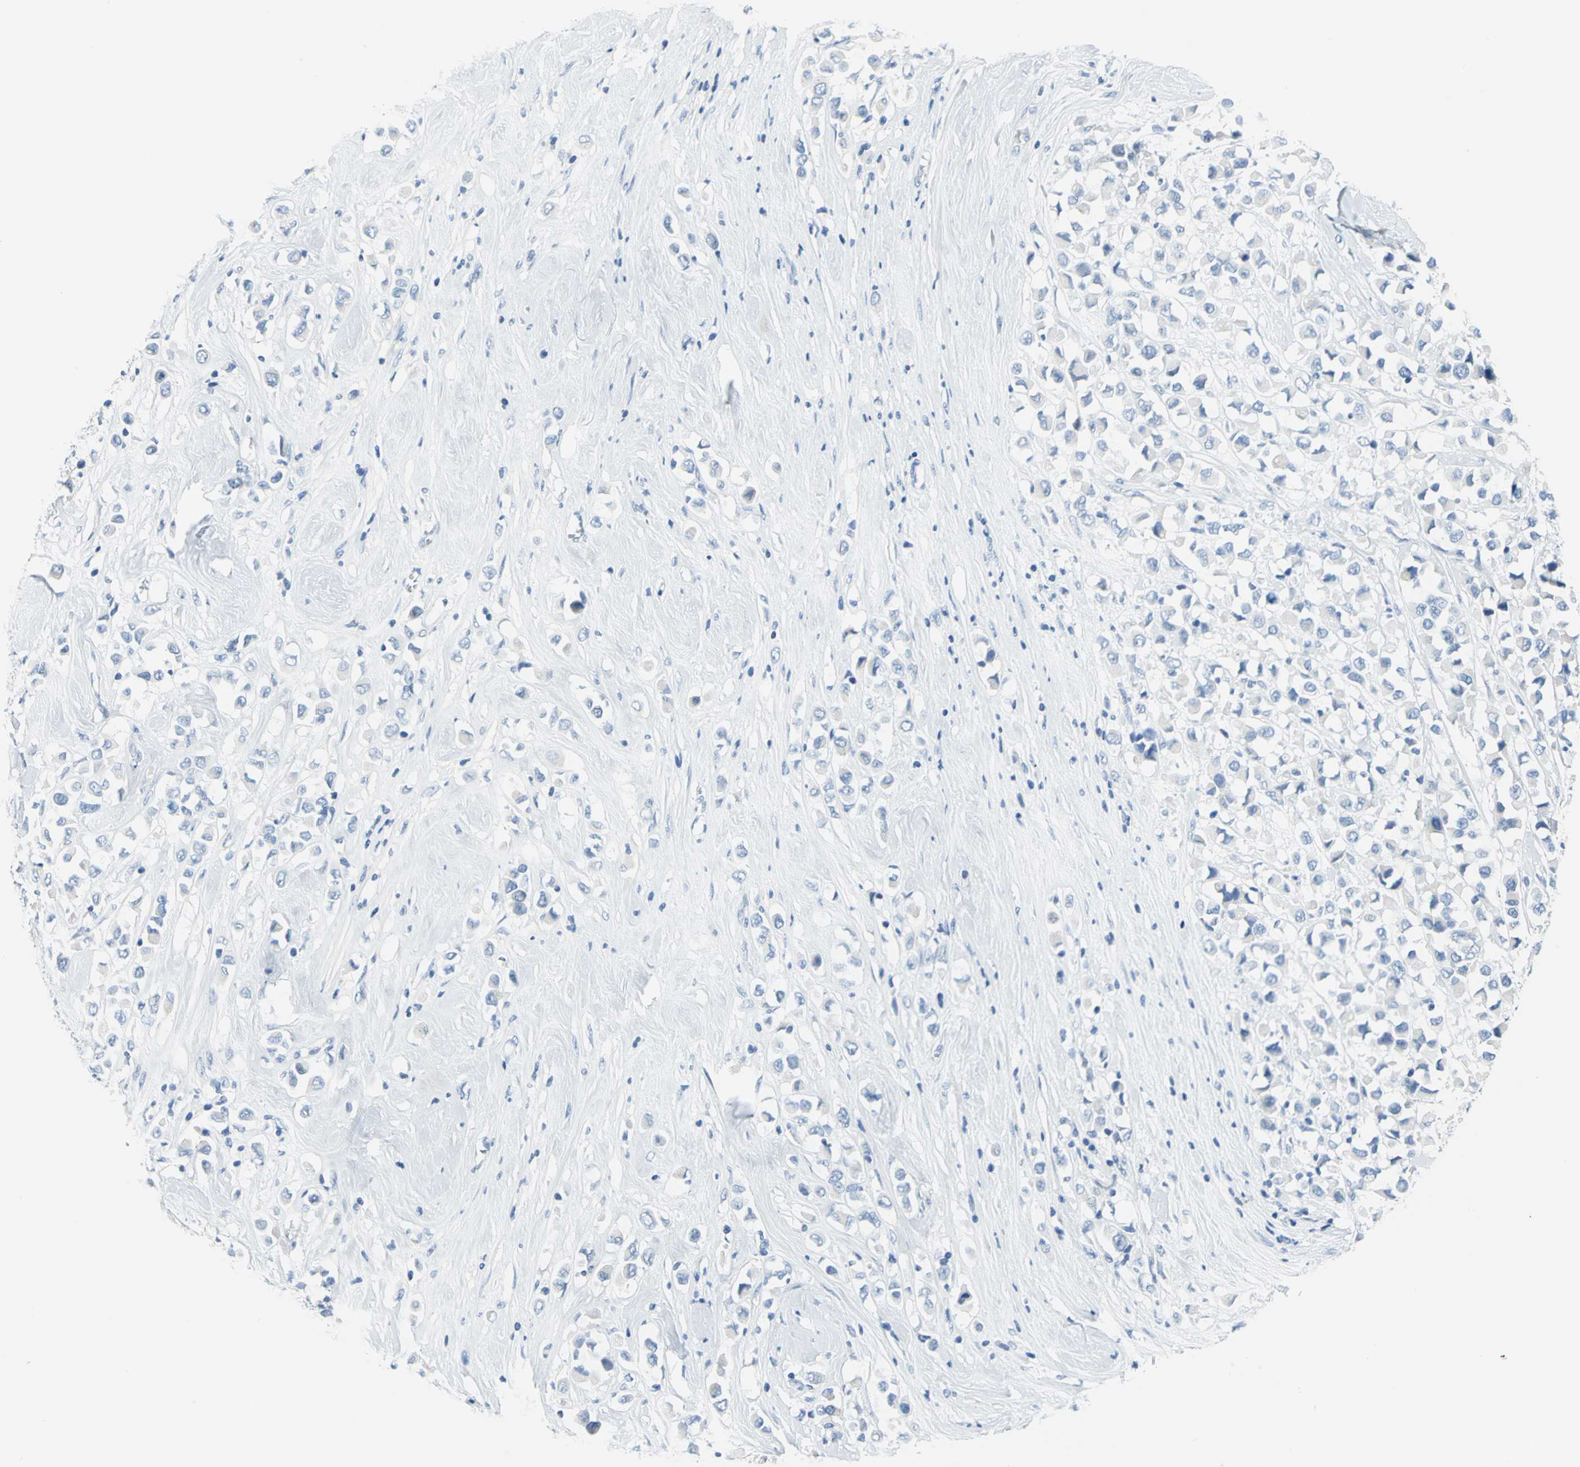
{"staining": {"intensity": "negative", "quantity": "none", "location": "none"}, "tissue": "breast cancer", "cell_type": "Tumor cells", "image_type": "cancer", "snomed": [{"axis": "morphology", "description": "Duct carcinoma"}, {"axis": "topography", "description": "Breast"}], "caption": "High power microscopy image of an IHC micrograph of intraductal carcinoma (breast), revealing no significant staining in tumor cells.", "gene": "PKLR", "patient": {"sex": "female", "age": 61}}